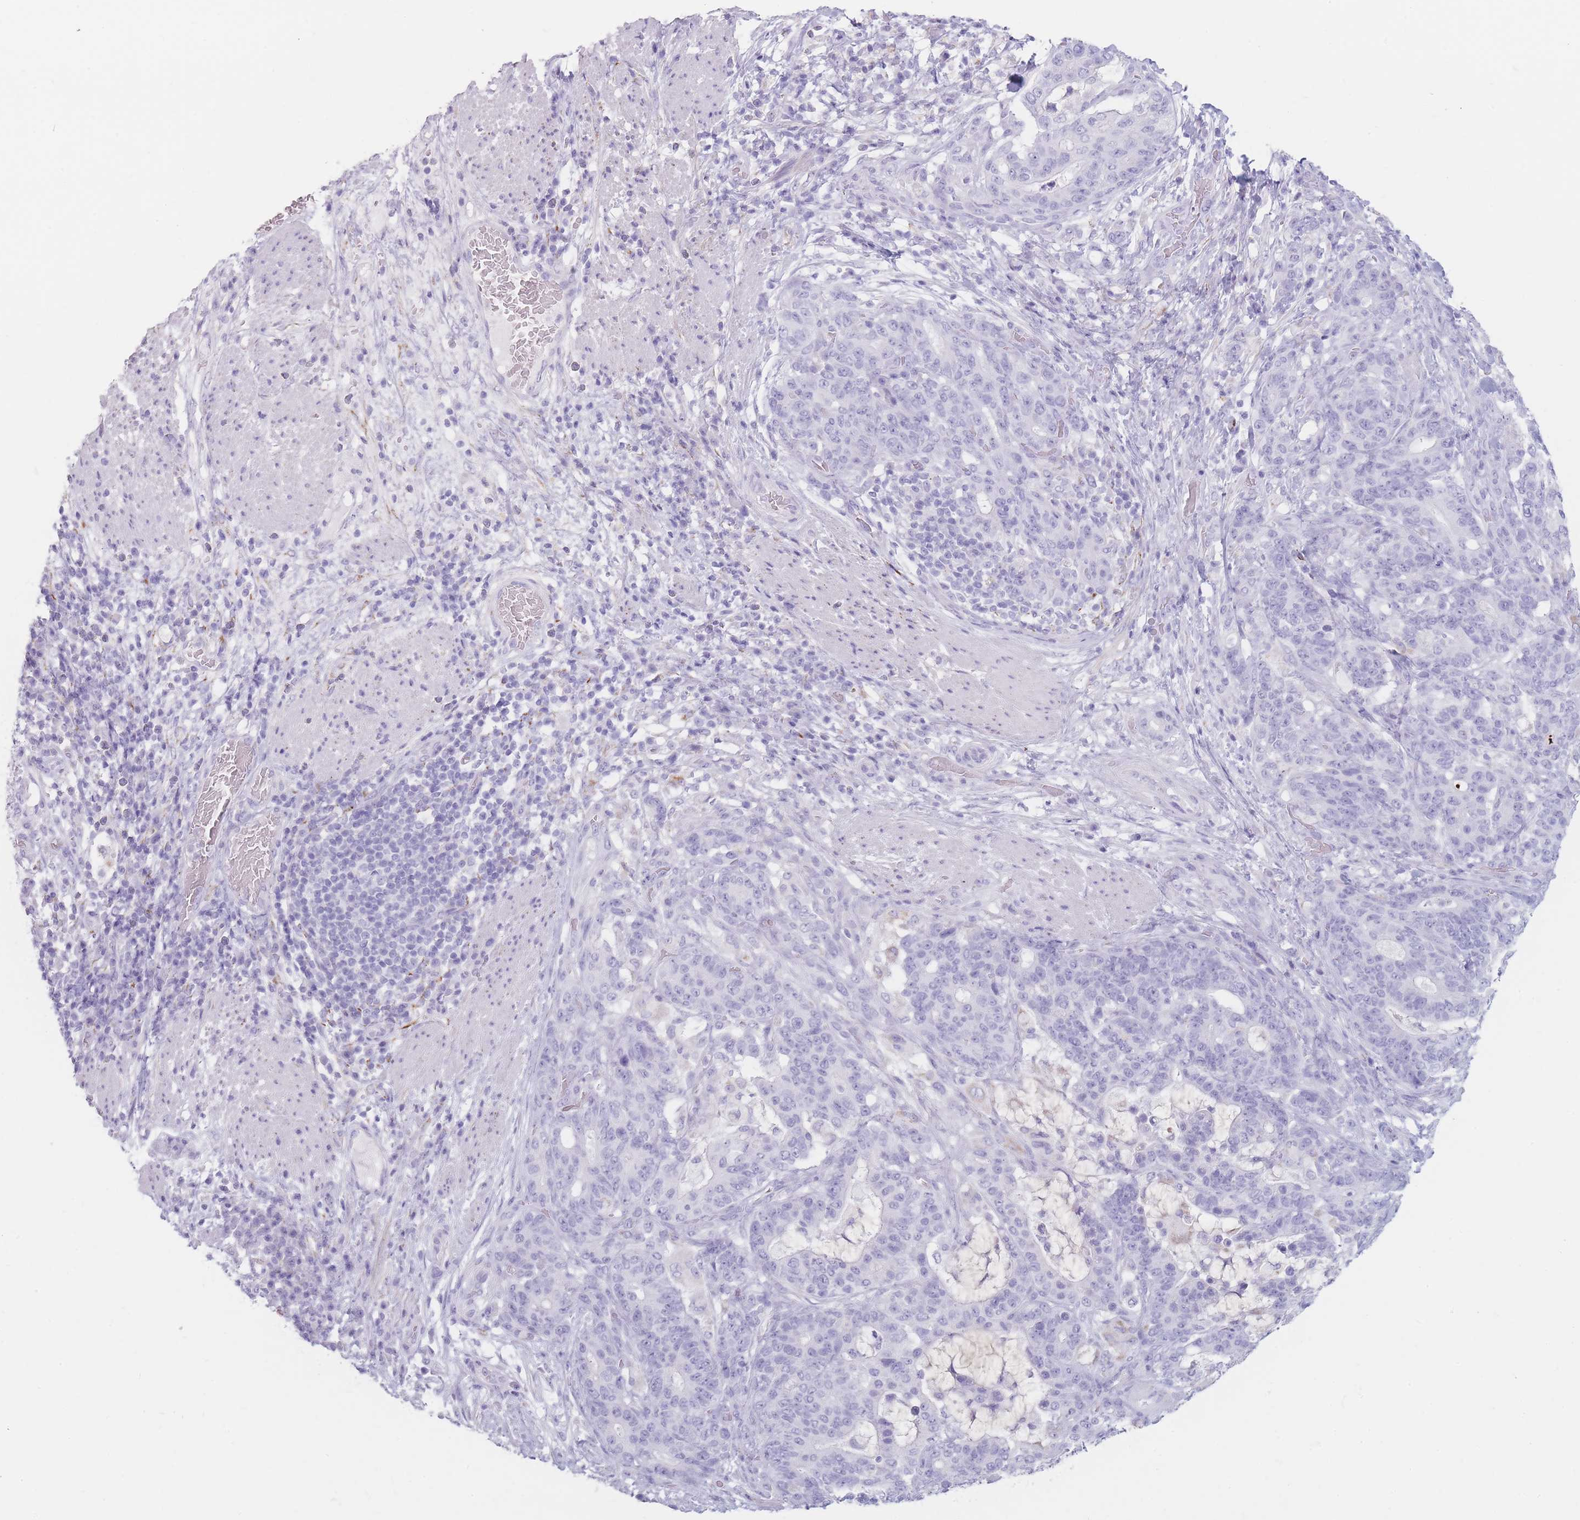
{"staining": {"intensity": "negative", "quantity": "none", "location": "none"}, "tissue": "stomach cancer", "cell_type": "Tumor cells", "image_type": "cancer", "snomed": [{"axis": "morphology", "description": "Normal tissue, NOS"}, {"axis": "morphology", "description": "Adenocarcinoma, NOS"}, {"axis": "topography", "description": "Stomach"}], "caption": "IHC image of adenocarcinoma (stomach) stained for a protein (brown), which displays no staining in tumor cells. (IHC, brightfield microscopy, high magnification).", "gene": "GPR12", "patient": {"sex": "female", "age": 64}}